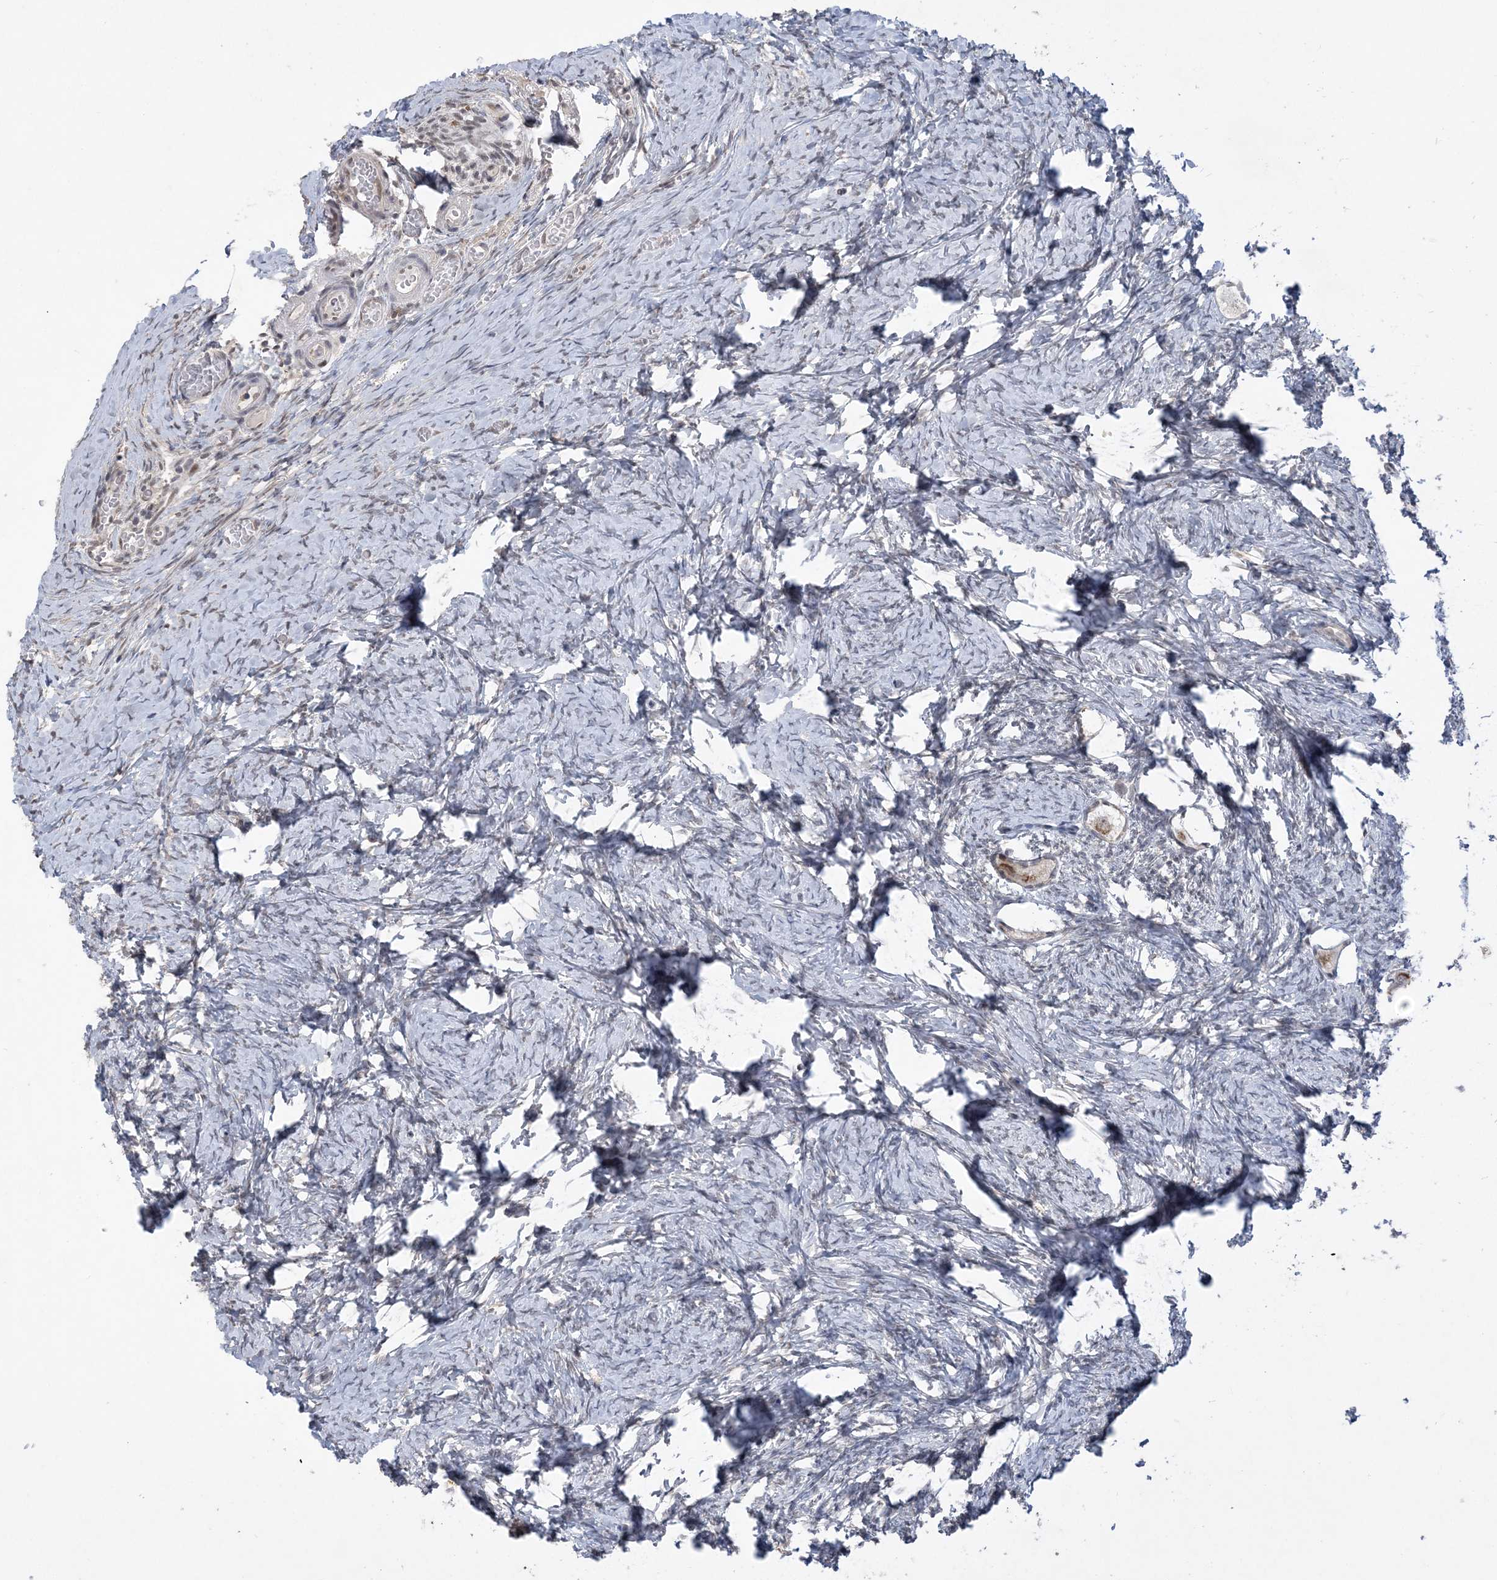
{"staining": {"intensity": "weak", "quantity": ">75%", "location": "cytoplasmic/membranous"}, "tissue": "ovary", "cell_type": "Follicle cells", "image_type": "normal", "snomed": [{"axis": "morphology", "description": "Normal tissue, NOS"}, {"axis": "topography", "description": "Ovary"}], "caption": "Immunohistochemistry (IHC) staining of benign ovary, which shows low levels of weak cytoplasmic/membranous positivity in approximately >75% of follicle cells indicating weak cytoplasmic/membranous protein expression. The staining was performed using DAB (3,3'-diaminobenzidine) (brown) for protein detection and nuclei were counterstained in hematoxylin (blue).", "gene": "WAC", "patient": {"sex": "female", "age": 27}}